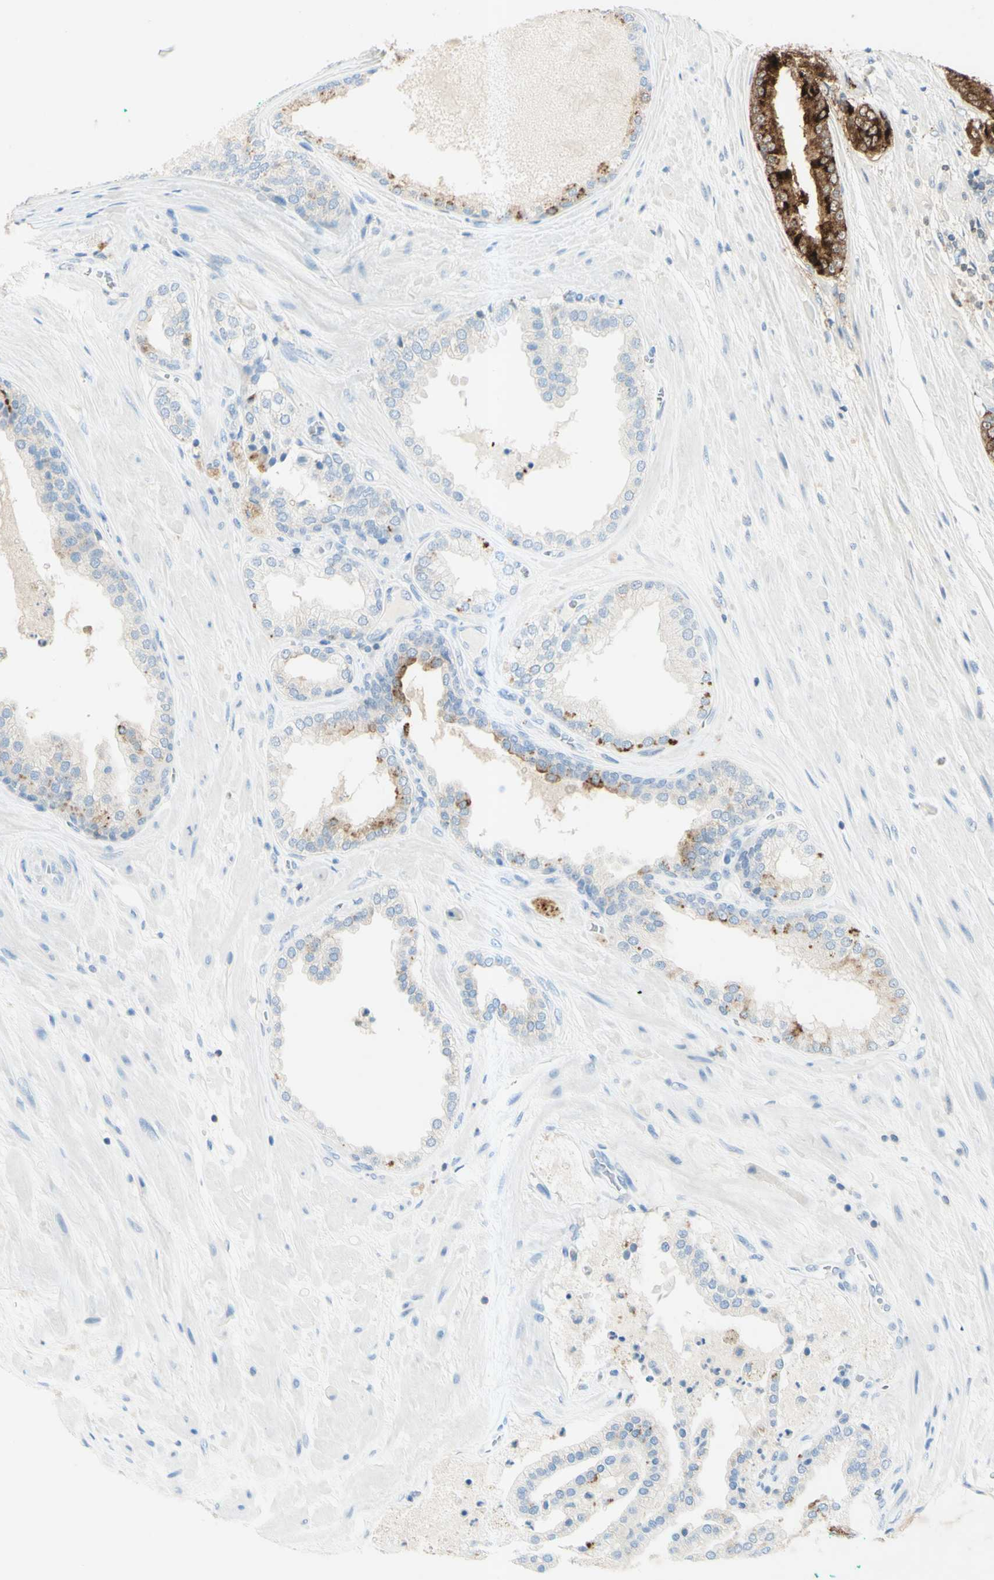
{"staining": {"intensity": "moderate", "quantity": ">75%", "location": "cytoplasmic/membranous"}, "tissue": "prostate cancer", "cell_type": "Tumor cells", "image_type": "cancer", "snomed": [{"axis": "morphology", "description": "Adenocarcinoma, High grade"}, {"axis": "topography", "description": "Prostate"}], "caption": "DAB (3,3'-diaminobenzidine) immunohistochemical staining of prostate cancer demonstrates moderate cytoplasmic/membranous protein expression in approximately >75% of tumor cells.", "gene": "GDF15", "patient": {"sex": "male", "age": 59}}